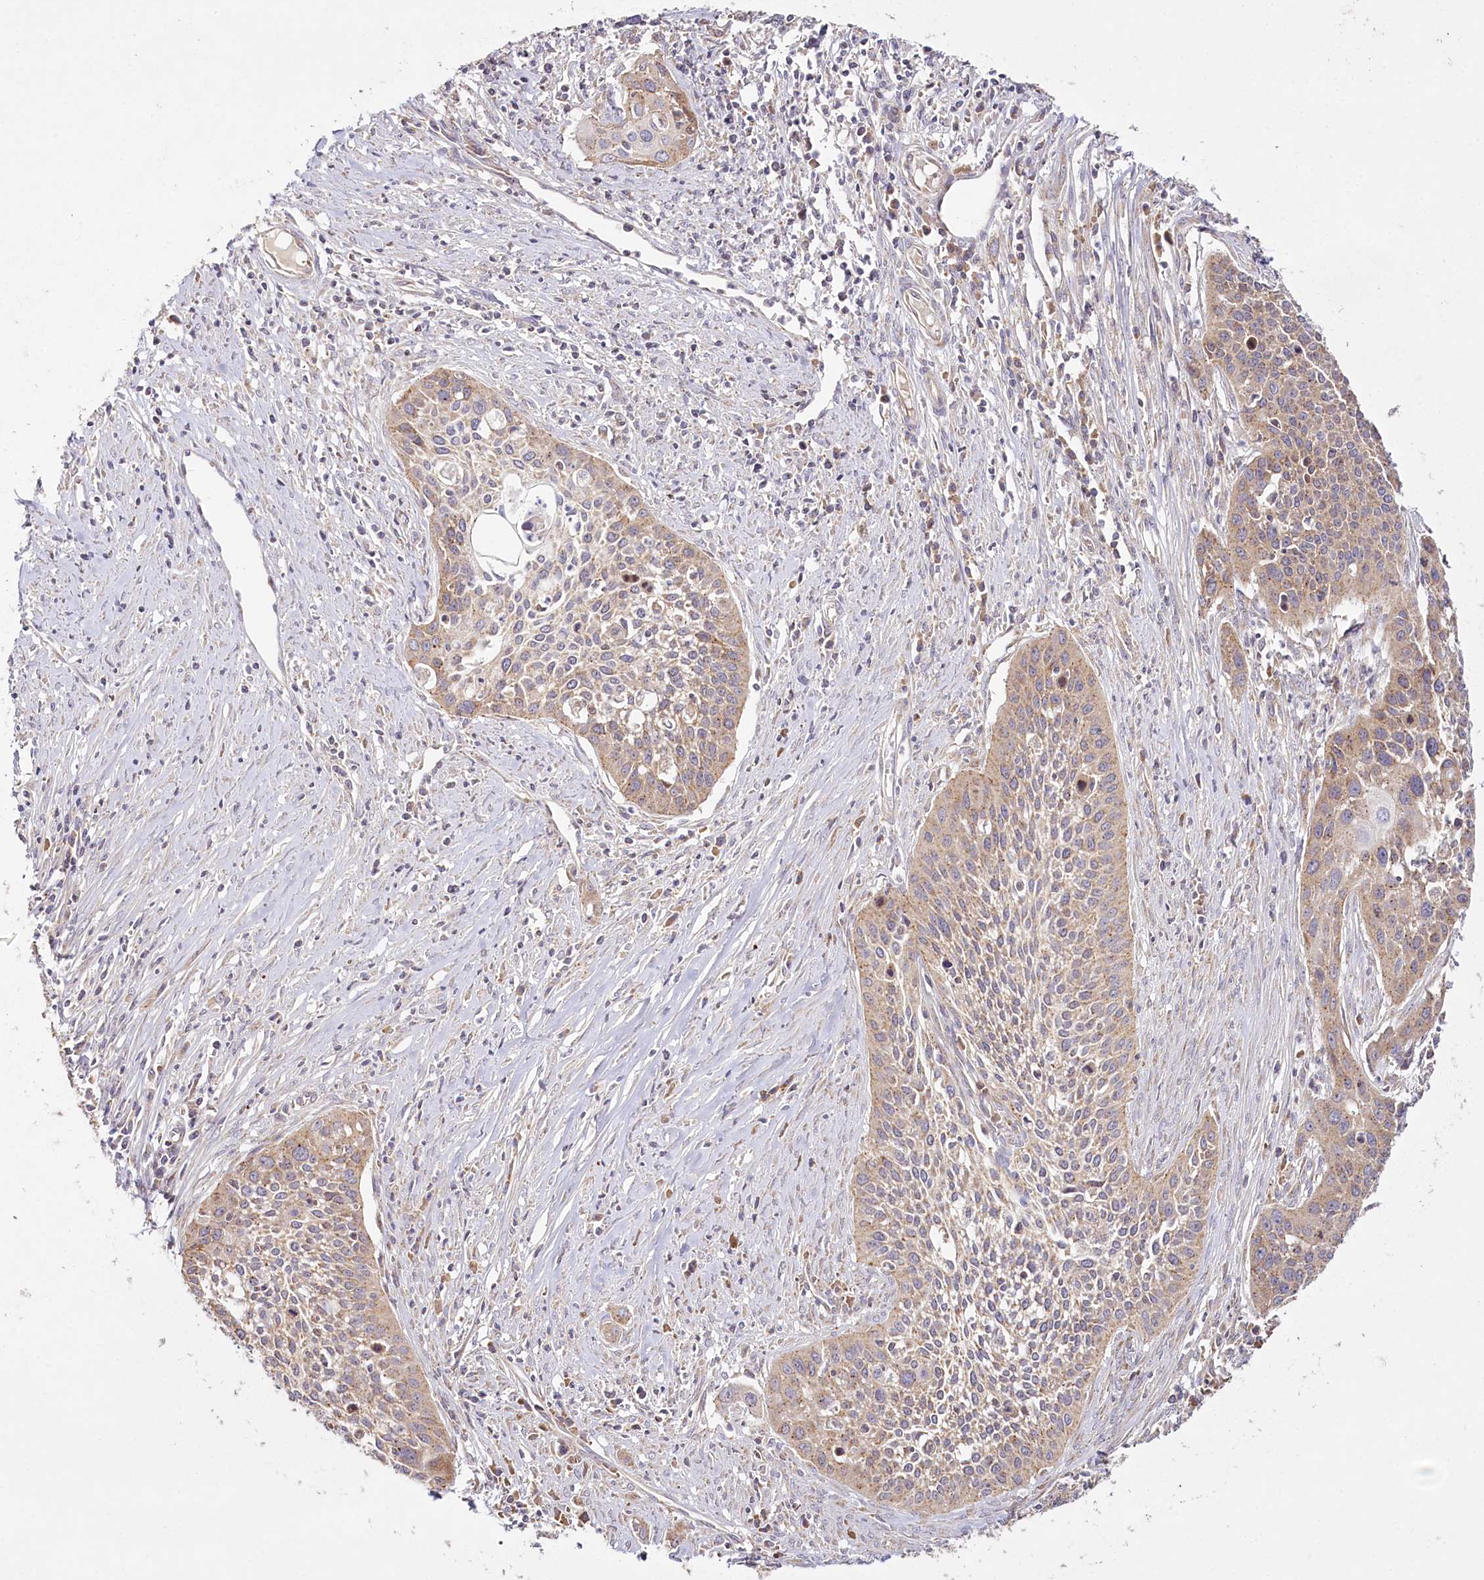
{"staining": {"intensity": "moderate", "quantity": "25%-75%", "location": "cytoplasmic/membranous"}, "tissue": "cervical cancer", "cell_type": "Tumor cells", "image_type": "cancer", "snomed": [{"axis": "morphology", "description": "Squamous cell carcinoma, NOS"}, {"axis": "topography", "description": "Cervix"}], "caption": "Protein expression analysis of human squamous cell carcinoma (cervical) reveals moderate cytoplasmic/membranous staining in approximately 25%-75% of tumor cells.", "gene": "ACOX2", "patient": {"sex": "female", "age": 34}}